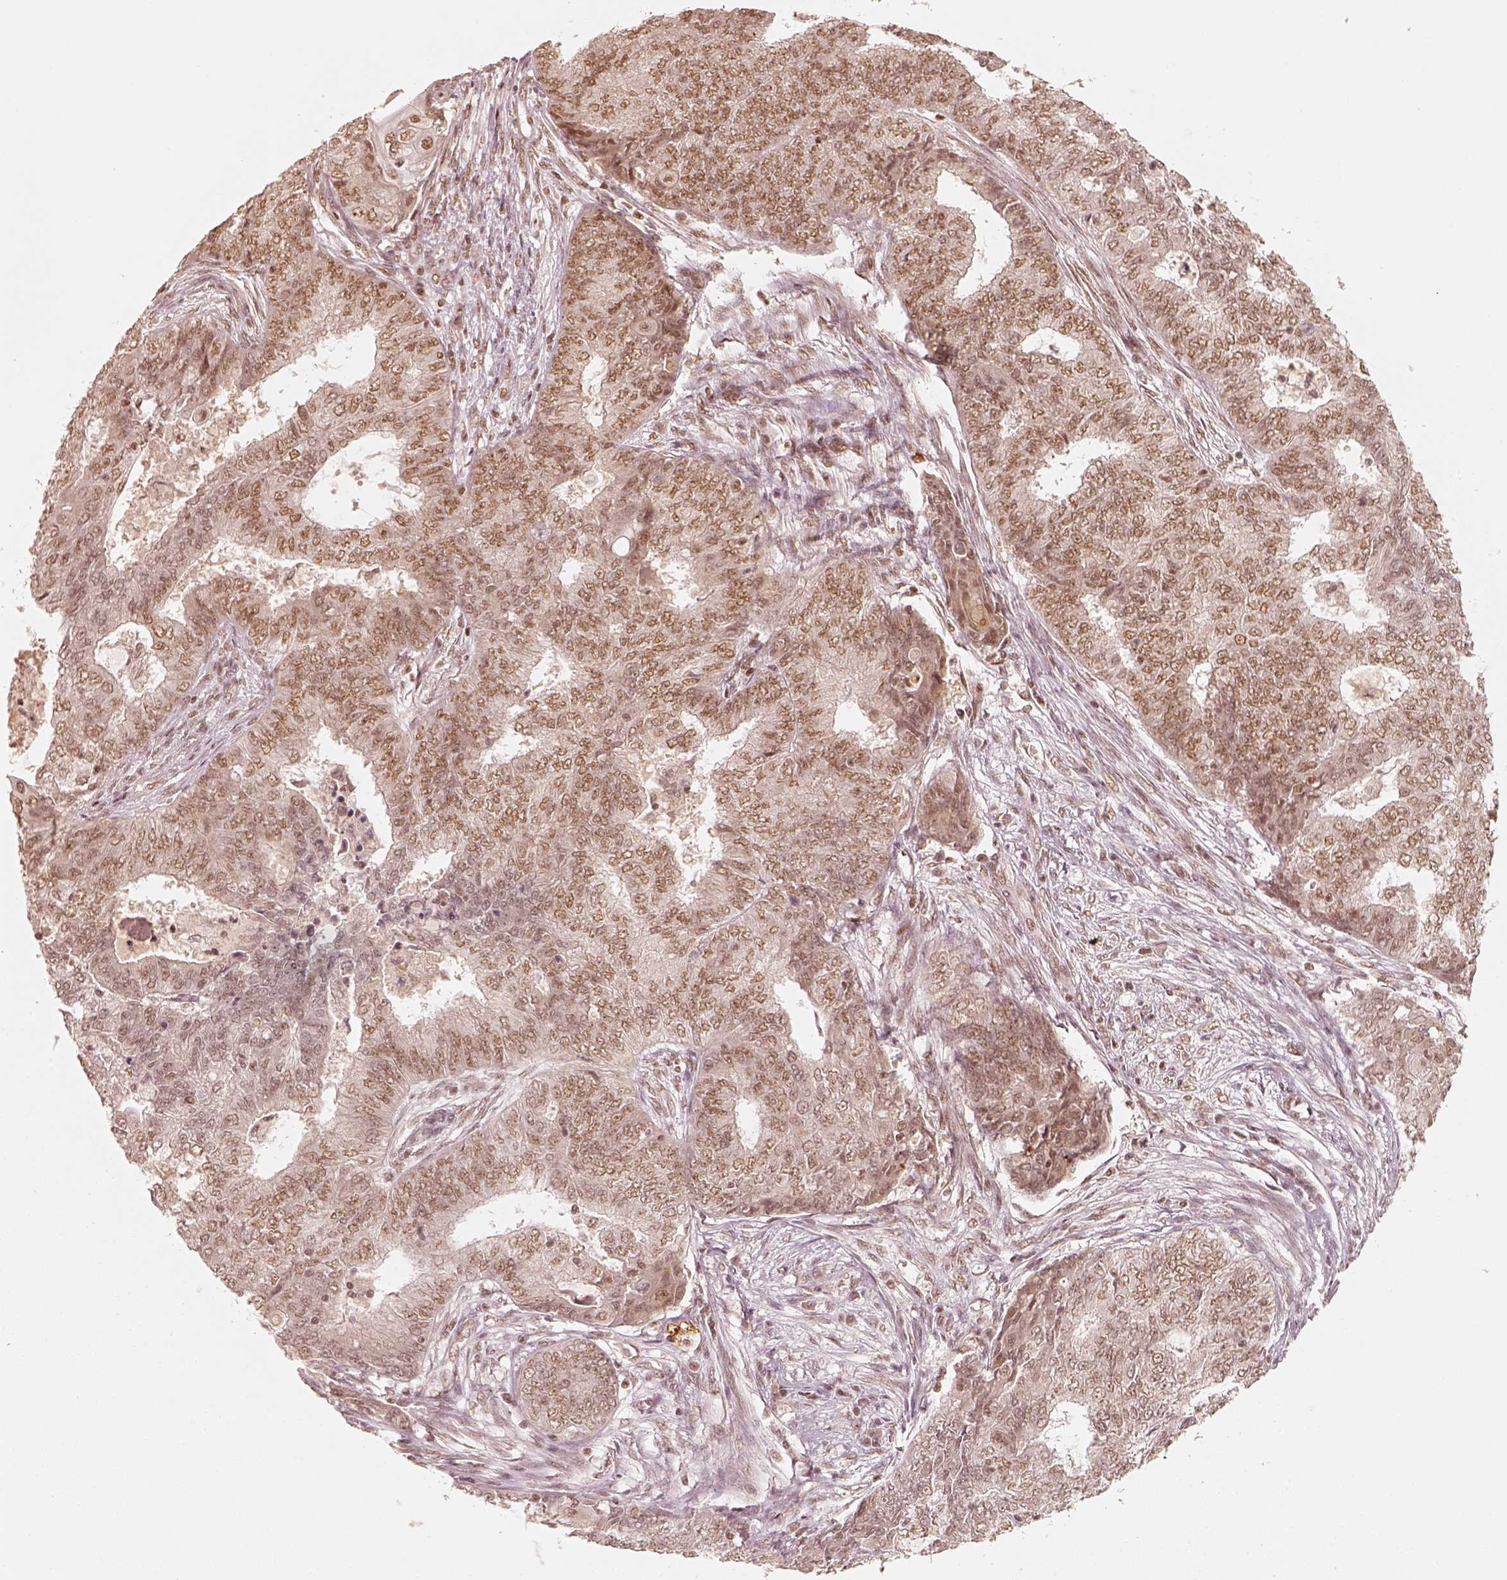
{"staining": {"intensity": "moderate", "quantity": ">75%", "location": "nuclear"}, "tissue": "endometrial cancer", "cell_type": "Tumor cells", "image_type": "cancer", "snomed": [{"axis": "morphology", "description": "Adenocarcinoma, NOS"}, {"axis": "topography", "description": "Endometrium"}], "caption": "About >75% of tumor cells in endometrial cancer (adenocarcinoma) display moderate nuclear protein positivity as visualized by brown immunohistochemical staining.", "gene": "GMEB2", "patient": {"sex": "female", "age": 62}}